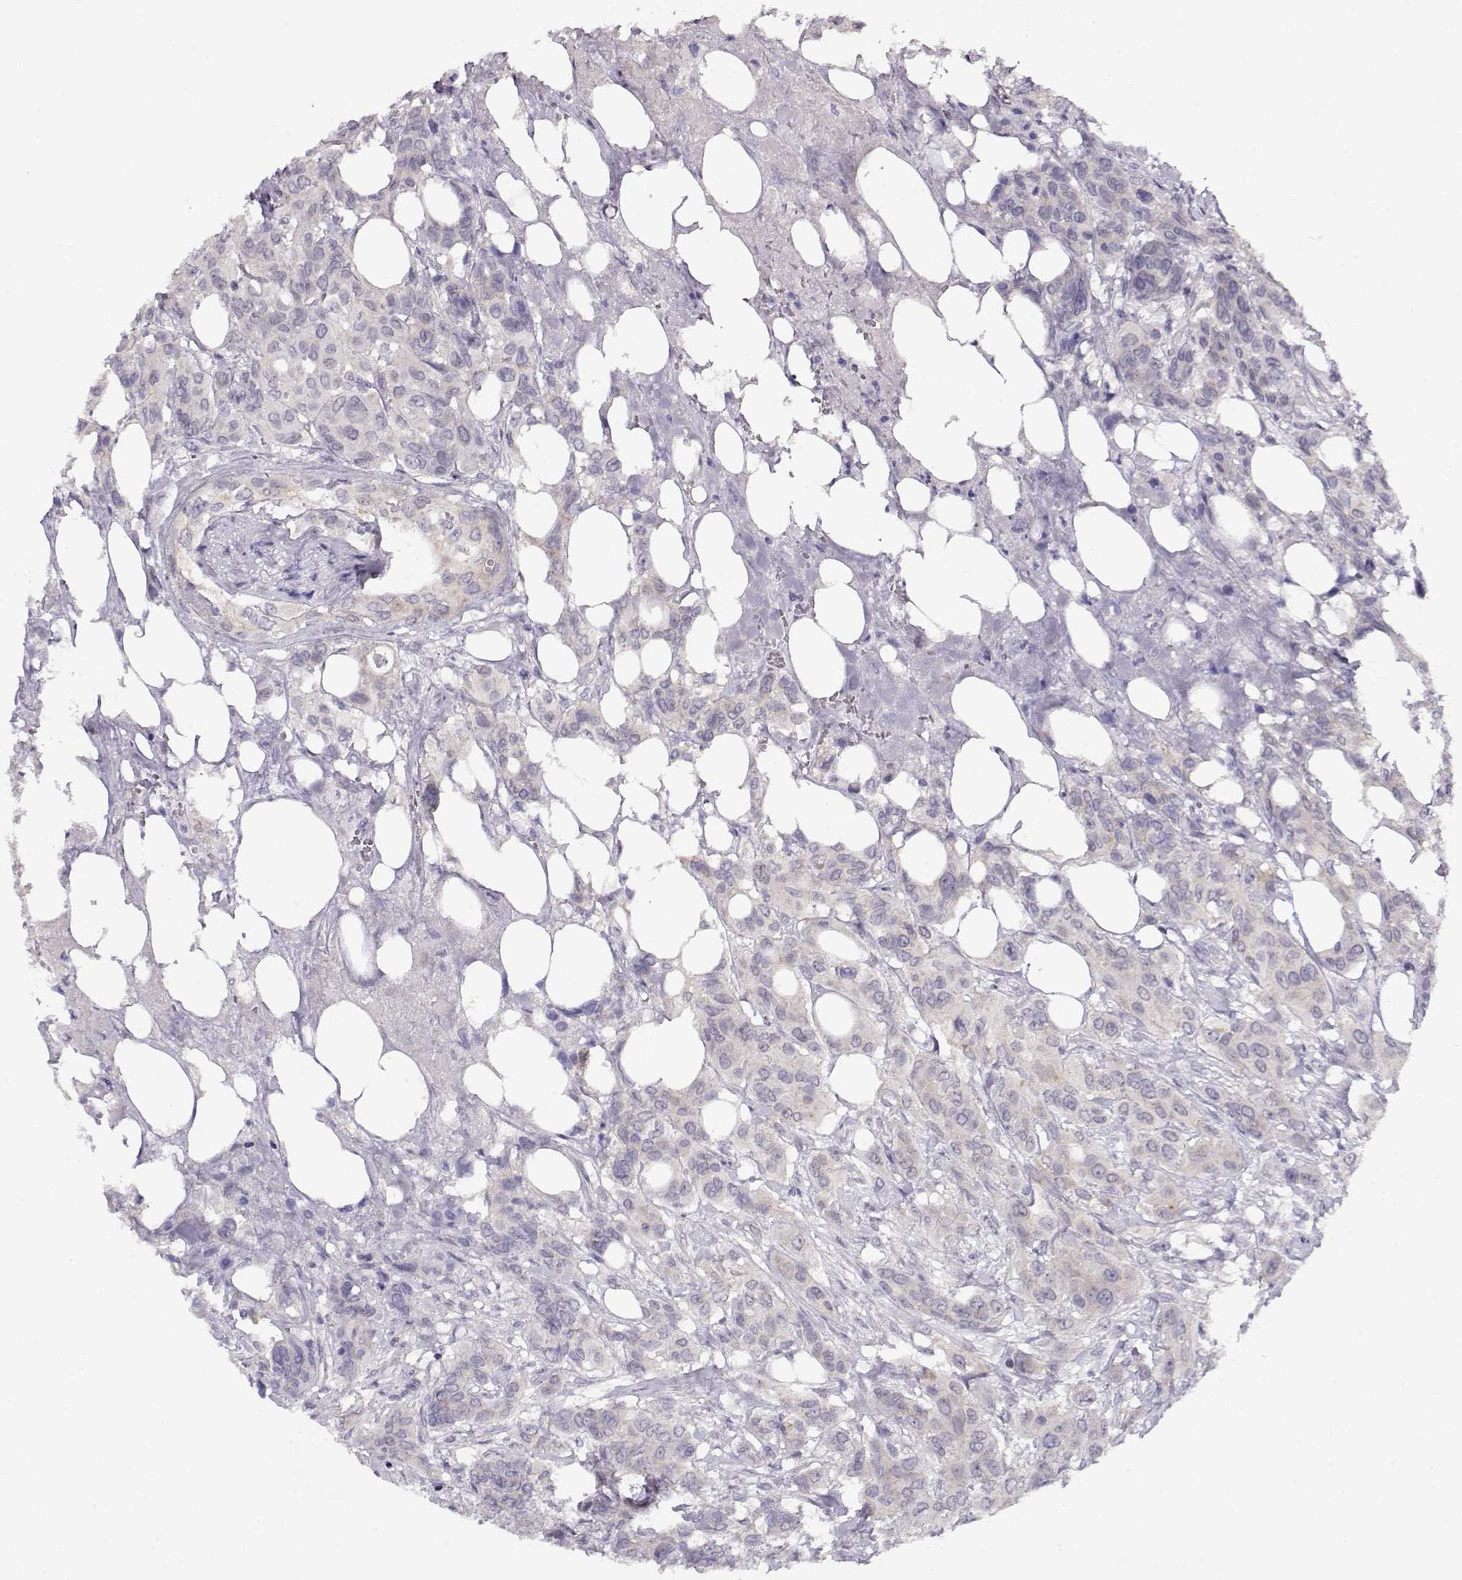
{"staining": {"intensity": "negative", "quantity": "none", "location": "none"}, "tissue": "urothelial cancer", "cell_type": "Tumor cells", "image_type": "cancer", "snomed": [{"axis": "morphology", "description": "Urothelial carcinoma, NOS"}, {"axis": "morphology", "description": "Urothelial carcinoma, High grade"}, {"axis": "topography", "description": "Urinary bladder"}], "caption": "Tumor cells are negative for protein expression in human urothelial cancer.", "gene": "CRX", "patient": {"sex": "male", "age": 63}}